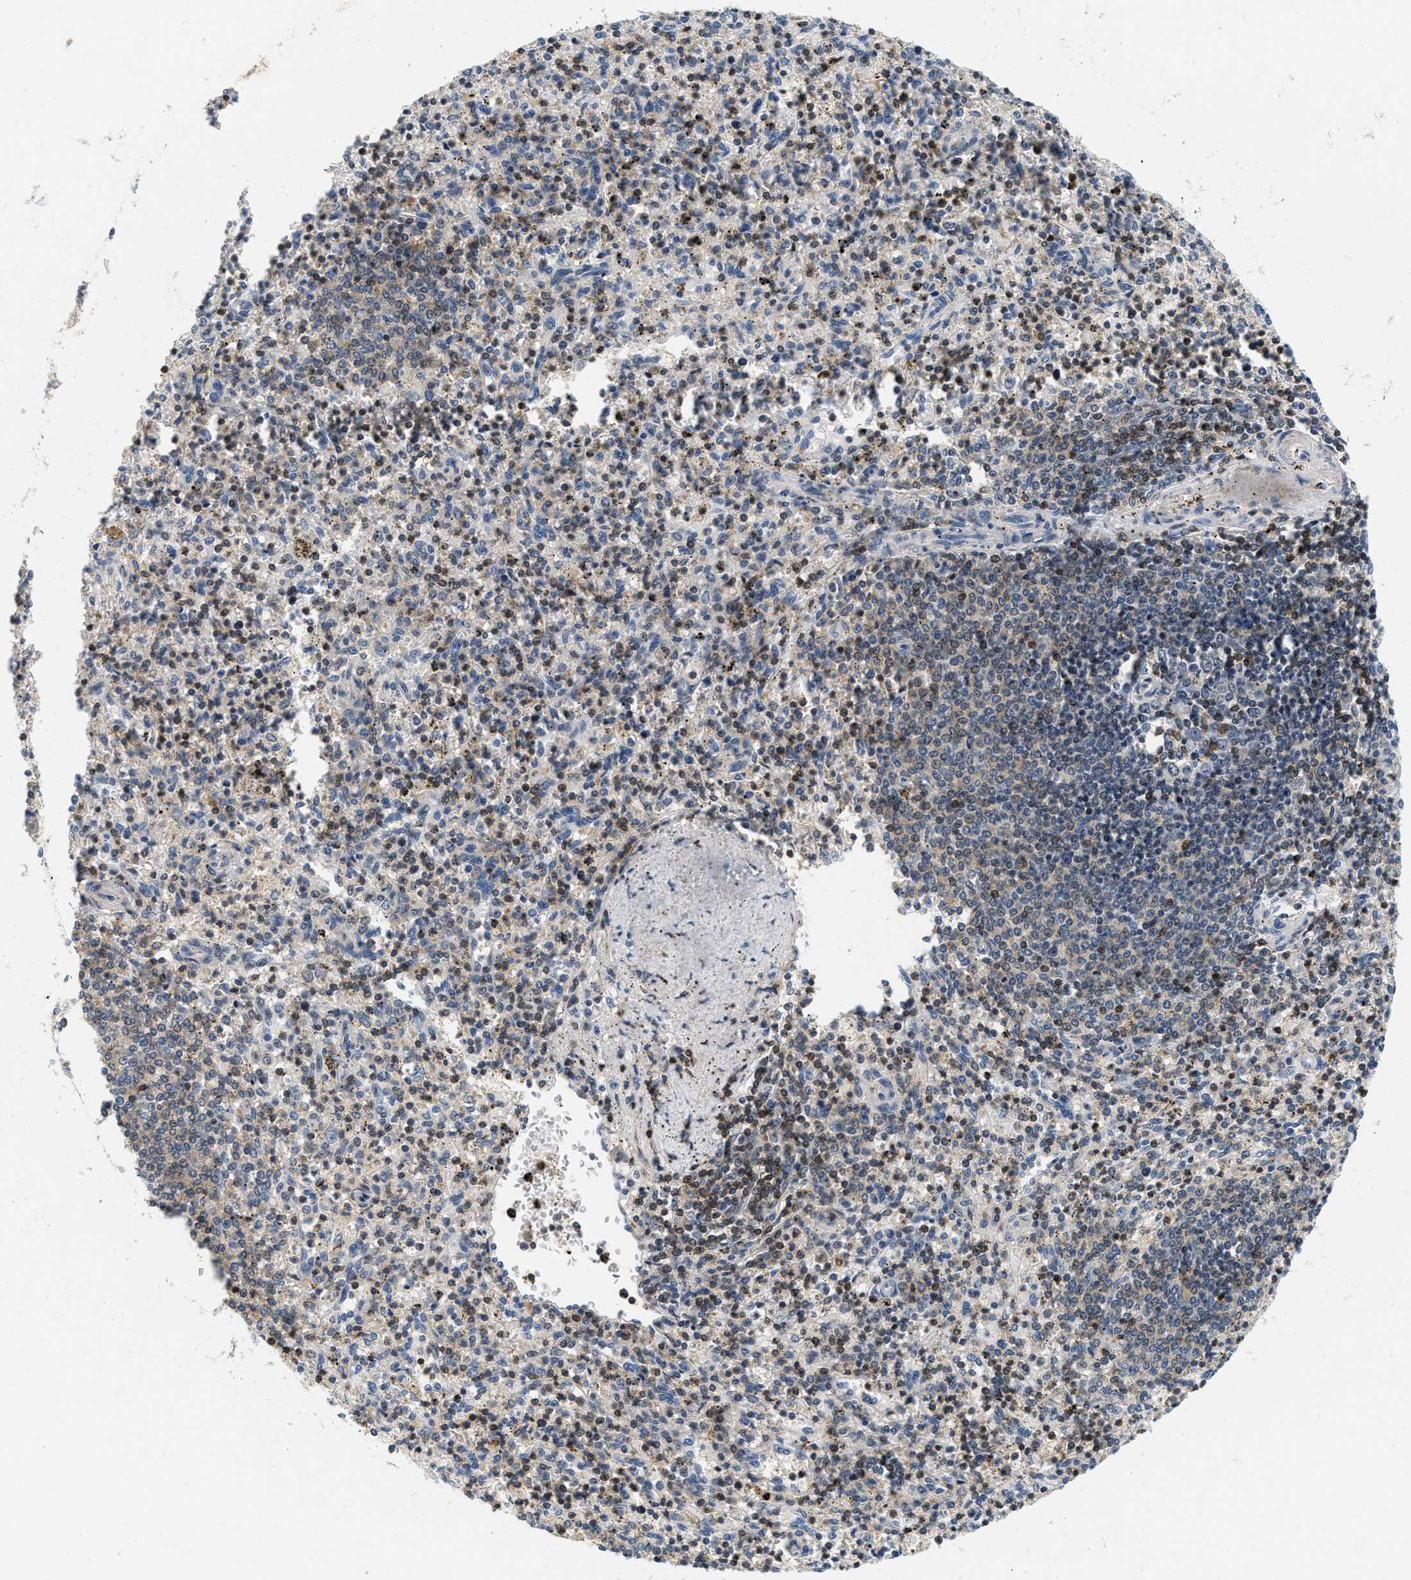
{"staining": {"intensity": "moderate", "quantity": "25%-75%", "location": "cytoplasmic/membranous,nuclear"}, "tissue": "spleen", "cell_type": "Cells in red pulp", "image_type": "normal", "snomed": [{"axis": "morphology", "description": "Normal tissue, NOS"}, {"axis": "topography", "description": "Spleen"}], "caption": "A high-resolution photomicrograph shows IHC staining of normal spleen, which reveals moderate cytoplasmic/membranous,nuclear positivity in about 25%-75% of cells in red pulp. (DAB = brown stain, brightfield microscopy at high magnification).", "gene": "SAMD9", "patient": {"sex": "male", "age": 72}}